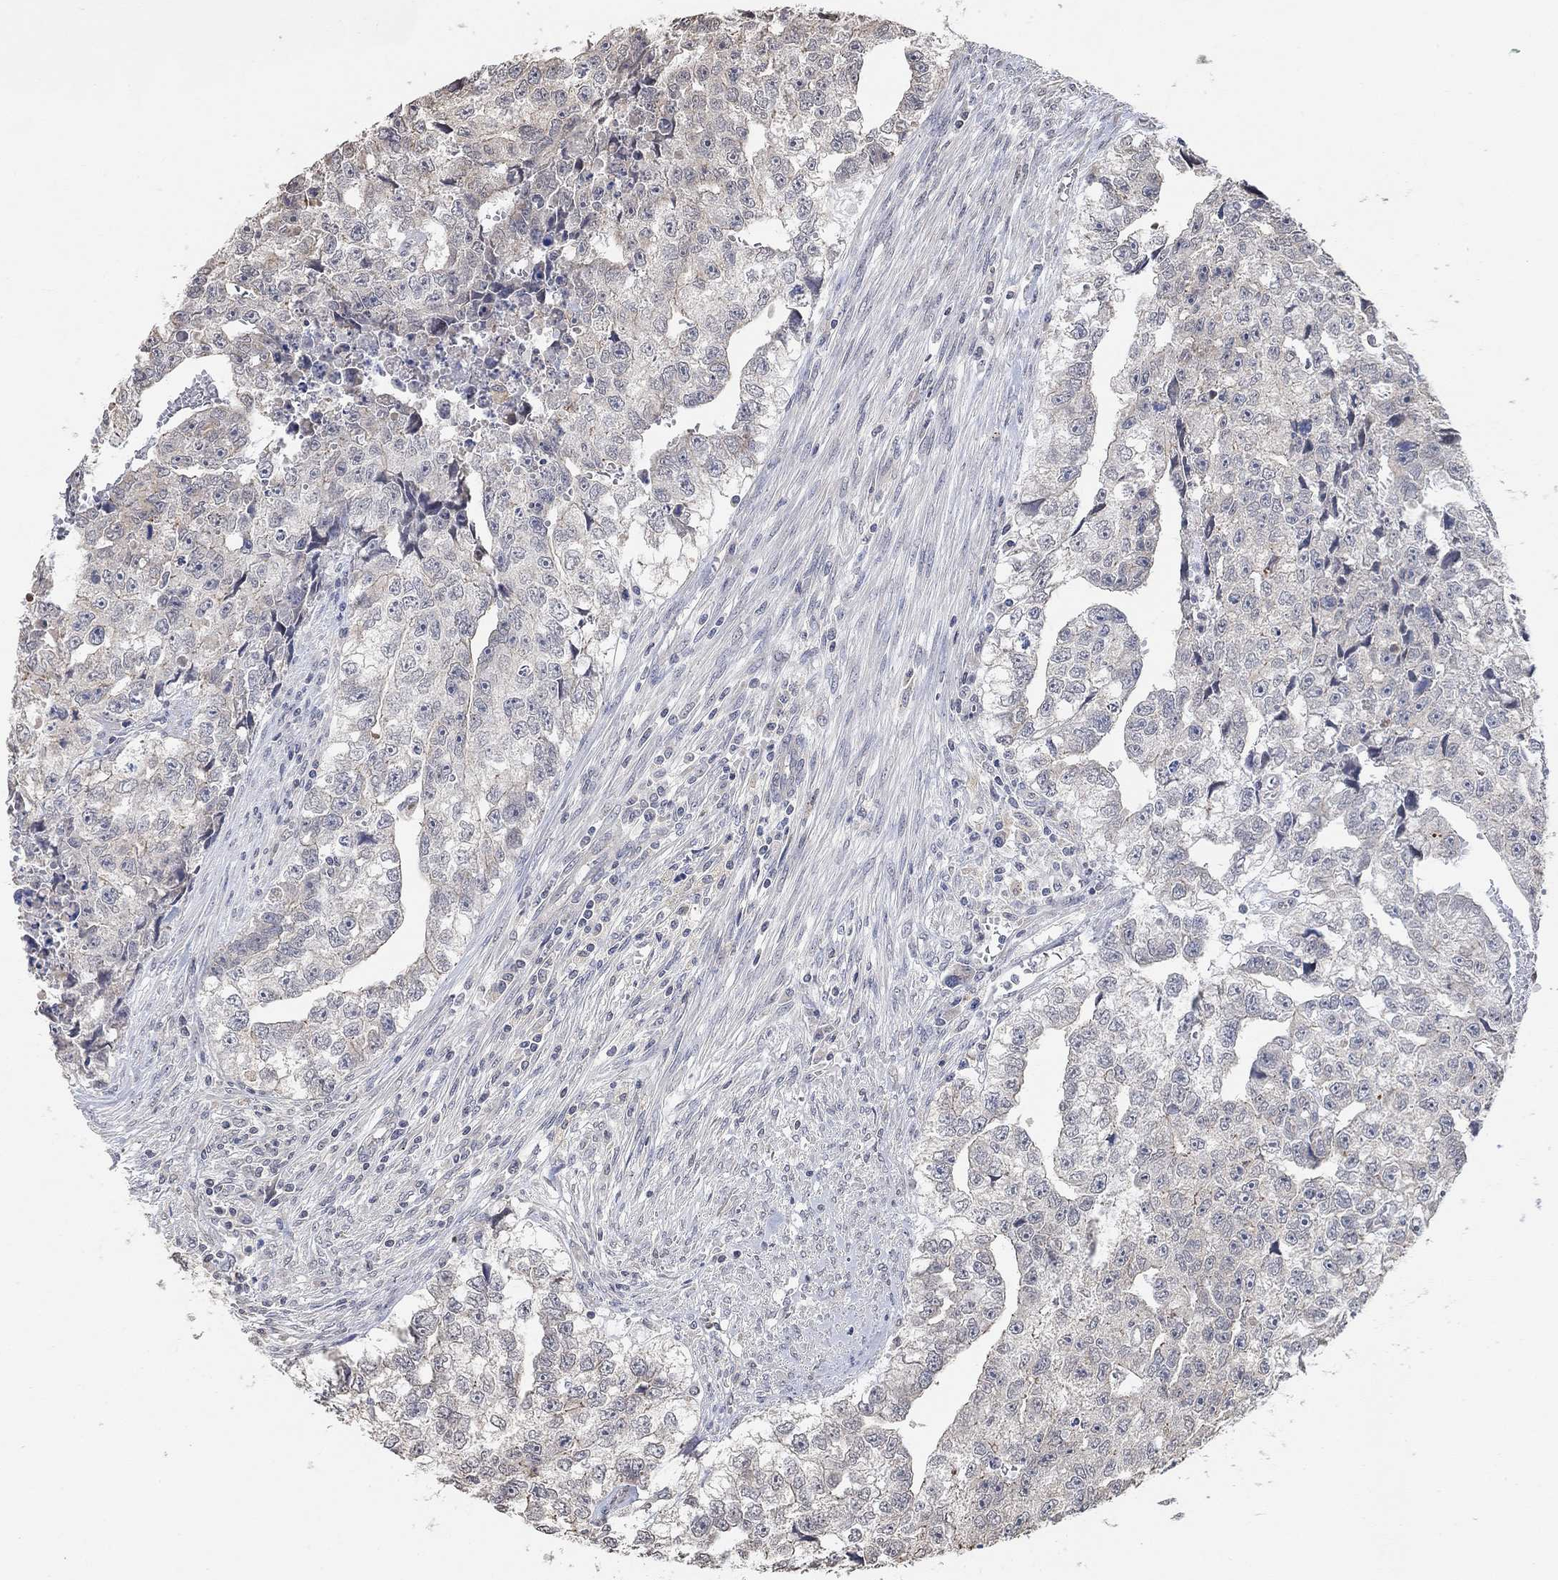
{"staining": {"intensity": "negative", "quantity": "none", "location": "none"}, "tissue": "testis cancer", "cell_type": "Tumor cells", "image_type": "cancer", "snomed": [{"axis": "morphology", "description": "Carcinoma, Embryonal, NOS"}, {"axis": "morphology", "description": "Teratoma, malignant, NOS"}, {"axis": "topography", "description": "Testis"}], "caption": "A high-resolution histopathology image shows immunohistochemistry (IHC) staining of embryonal carcinoma (testis), which displays no significant staining in tumor cells.", "gene": "UNC5B", "patient": {"sex": "male", "age": 44}}